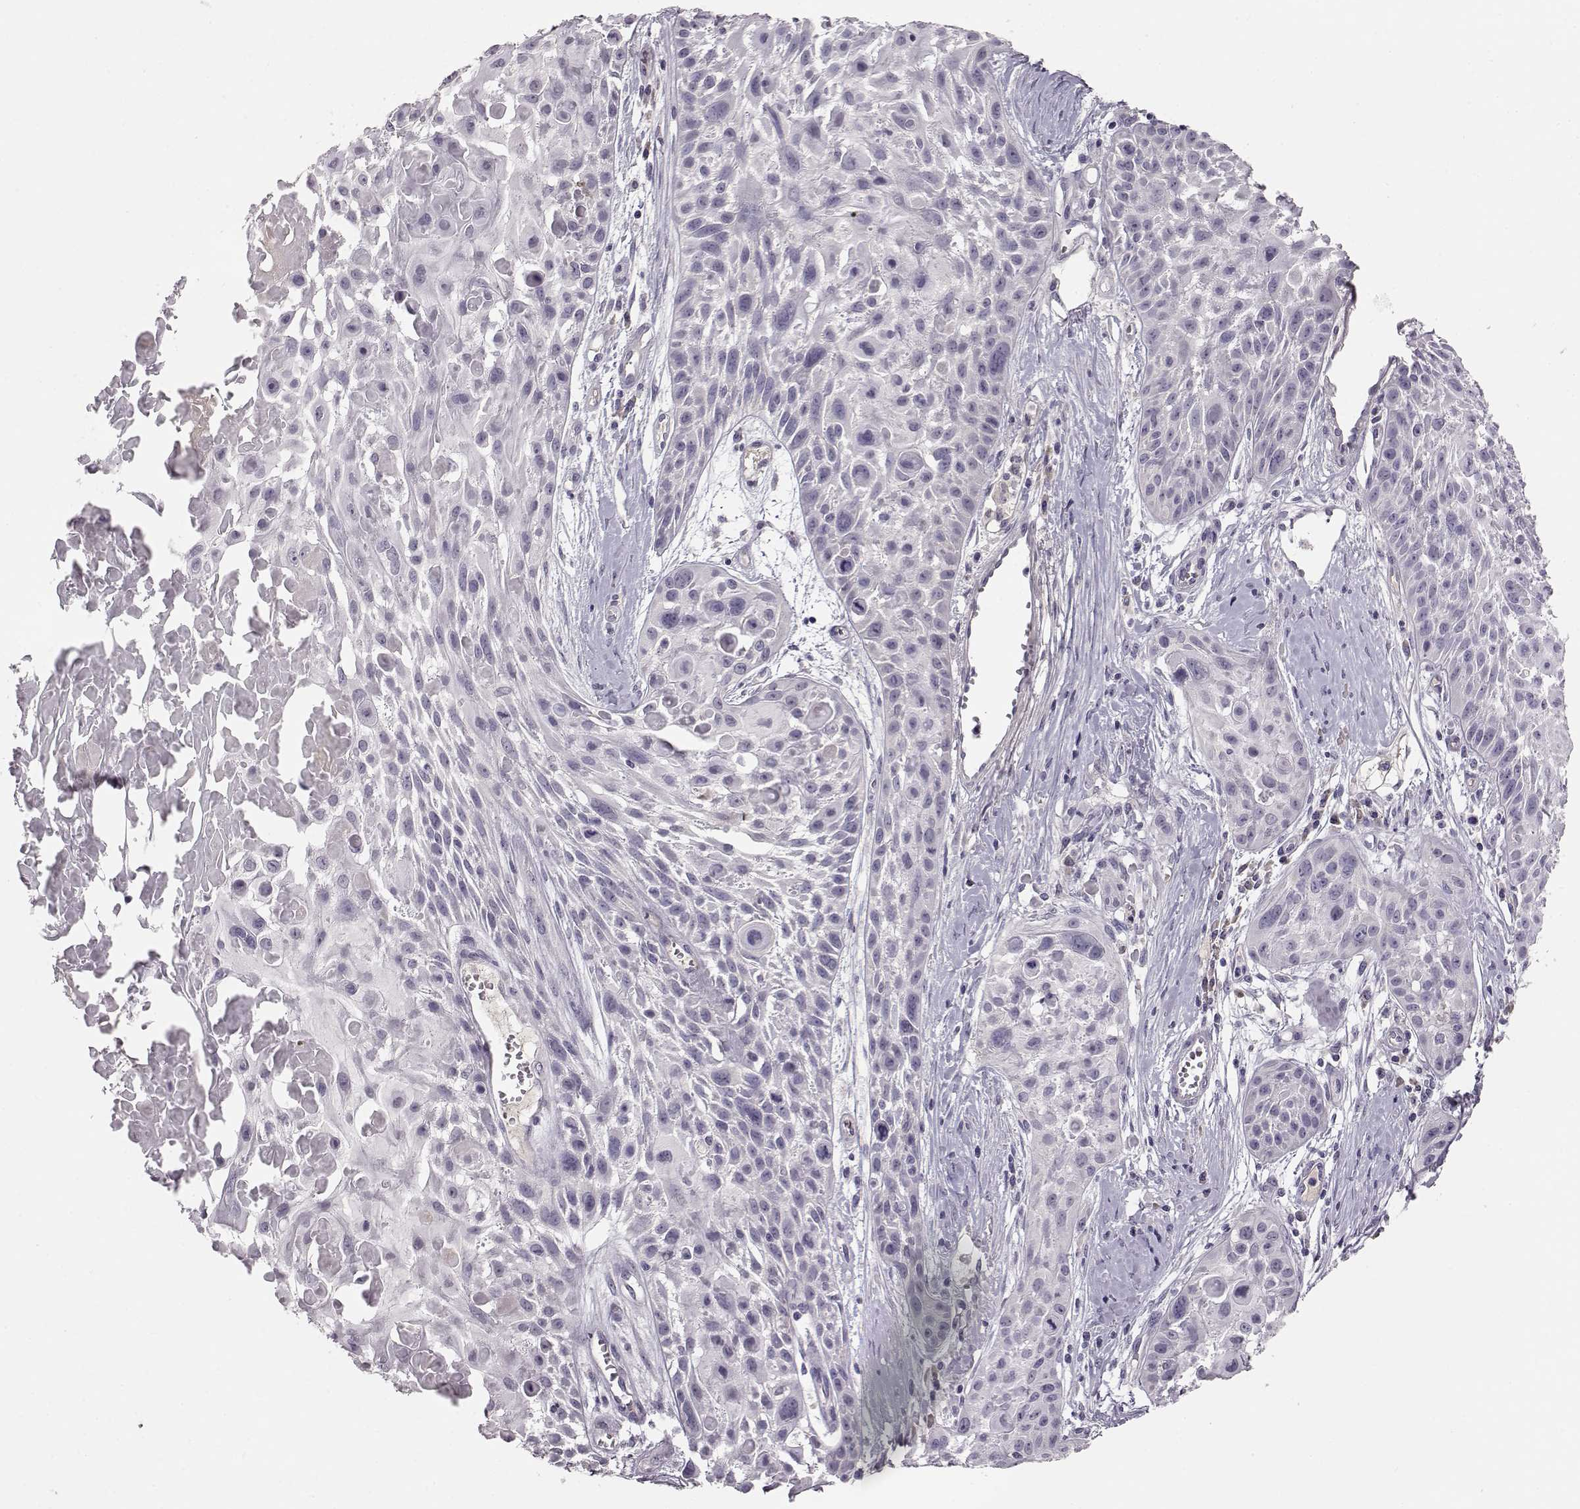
{"staining": {"intensity": "negative", "quantity": "none", "location": "none"}, "tissue": "skin cancer", "cell_type": "Tumor cells", "image_type": "cancer", "snomed": [{"axis": "morphology", "description": "Squamous cell carcinoma, NOS"}, {"axis": "topography", "description": "Skin"}, {"axis": "topography", "description": "Anal"}], "caption": "Protein analysis of skin cancer demonstrates no significant expression in tumor cells.", "gene": "BFSP2", "patient": {"sex": "female", "age": 75}}